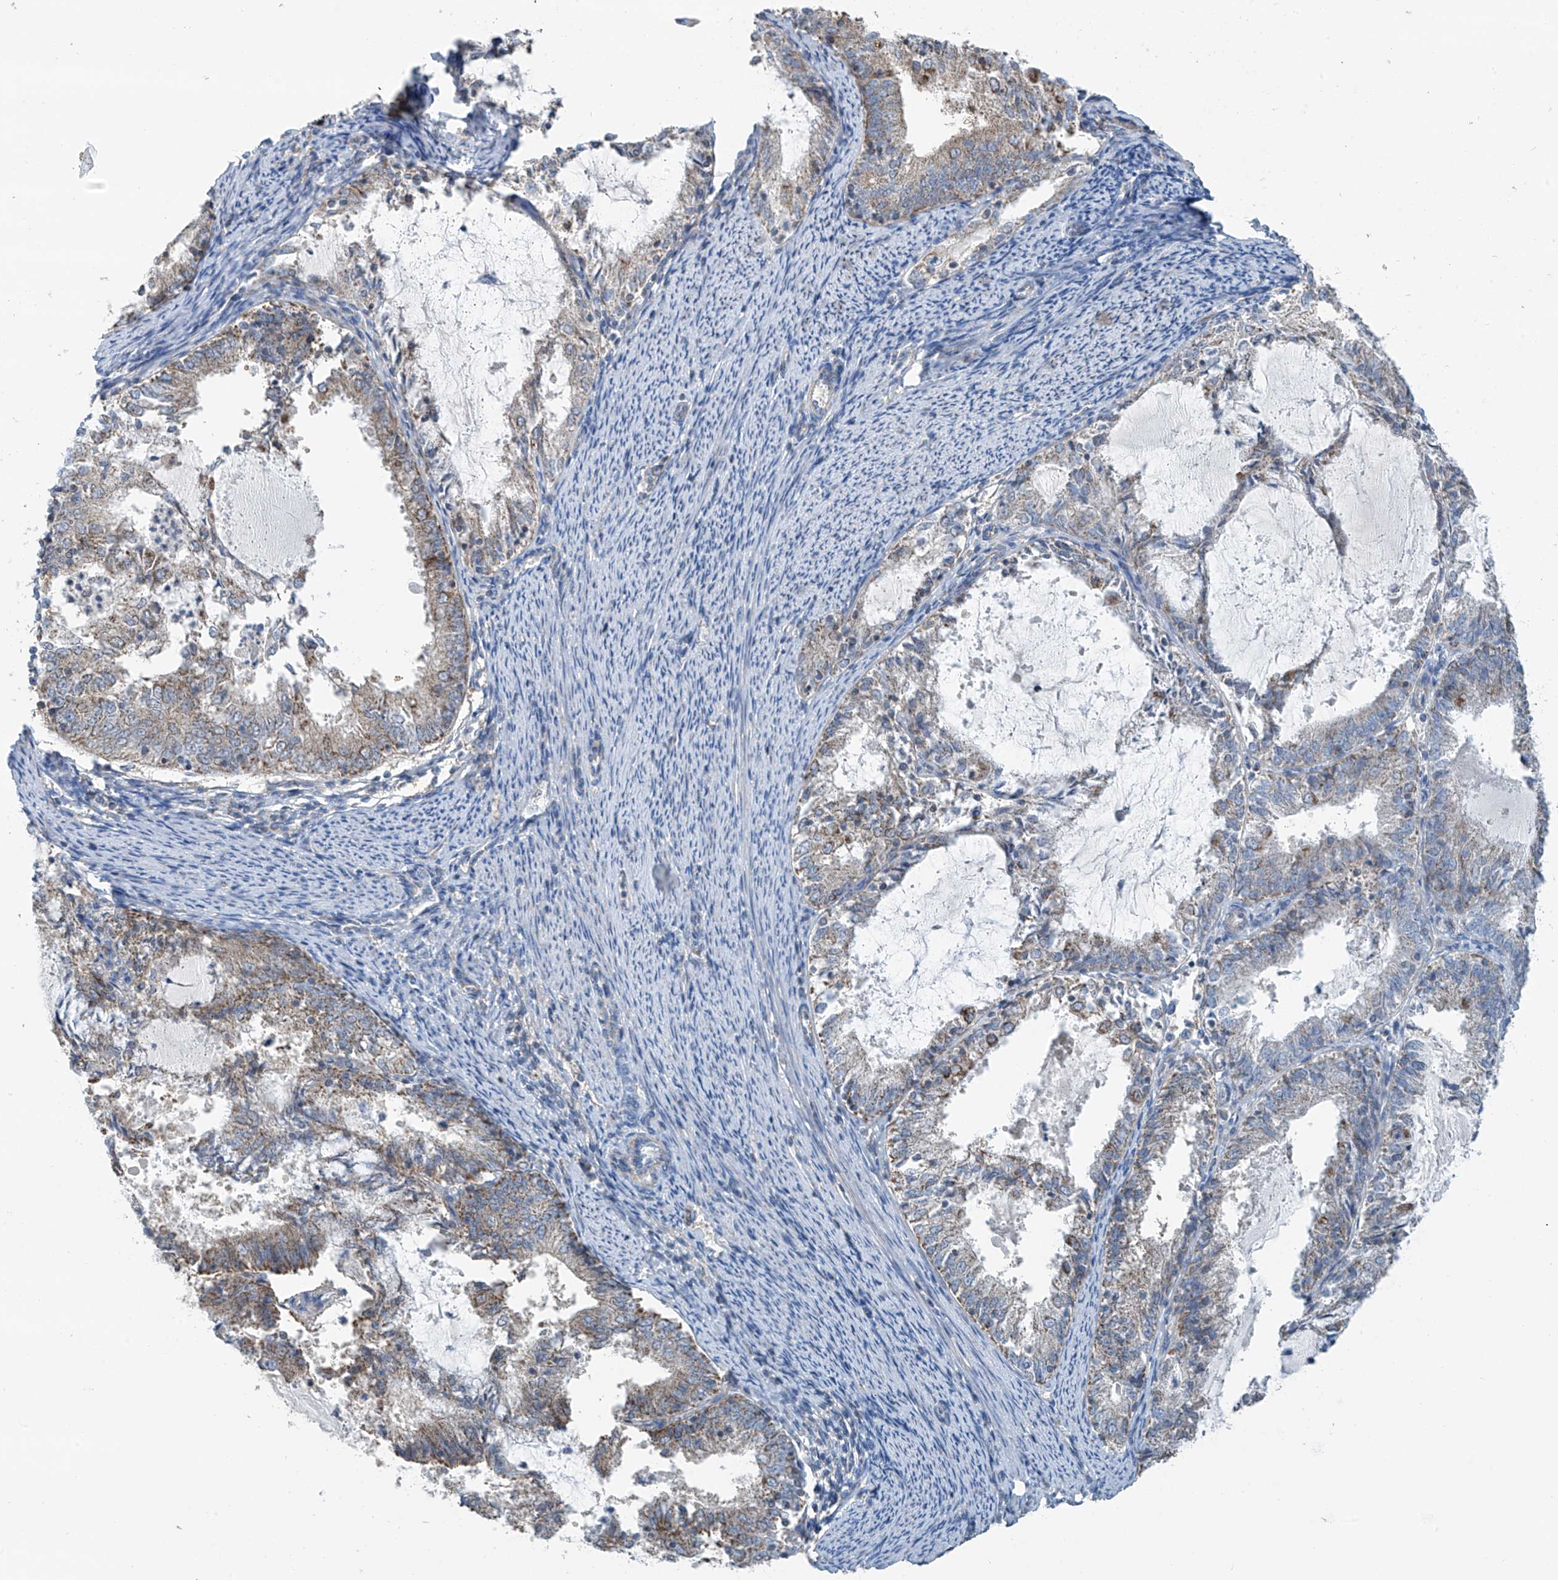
{"staining": {"intensity": "moderate", "quantity": "25%-75%", "location": "cytoplasmic/membranous"}, "tissue": "endometrial cancer", "cell_type": "Tumor cells", "image_type": "cancer", "snomed": [{"axis": "morphology", "description": "Adenocarcinoma, NOS"}, {"axis": "topography", "description": "Endometrium"}], "caption": "DAB immunohistochemical staining of human adenocarcinoma (endometrial) shows moderate cytoplasmic/membranous protein staining in approximately 25%-75% of tumor cells.", "gene": "SYN3", "patient": {"sex": "female", "age": 57}}